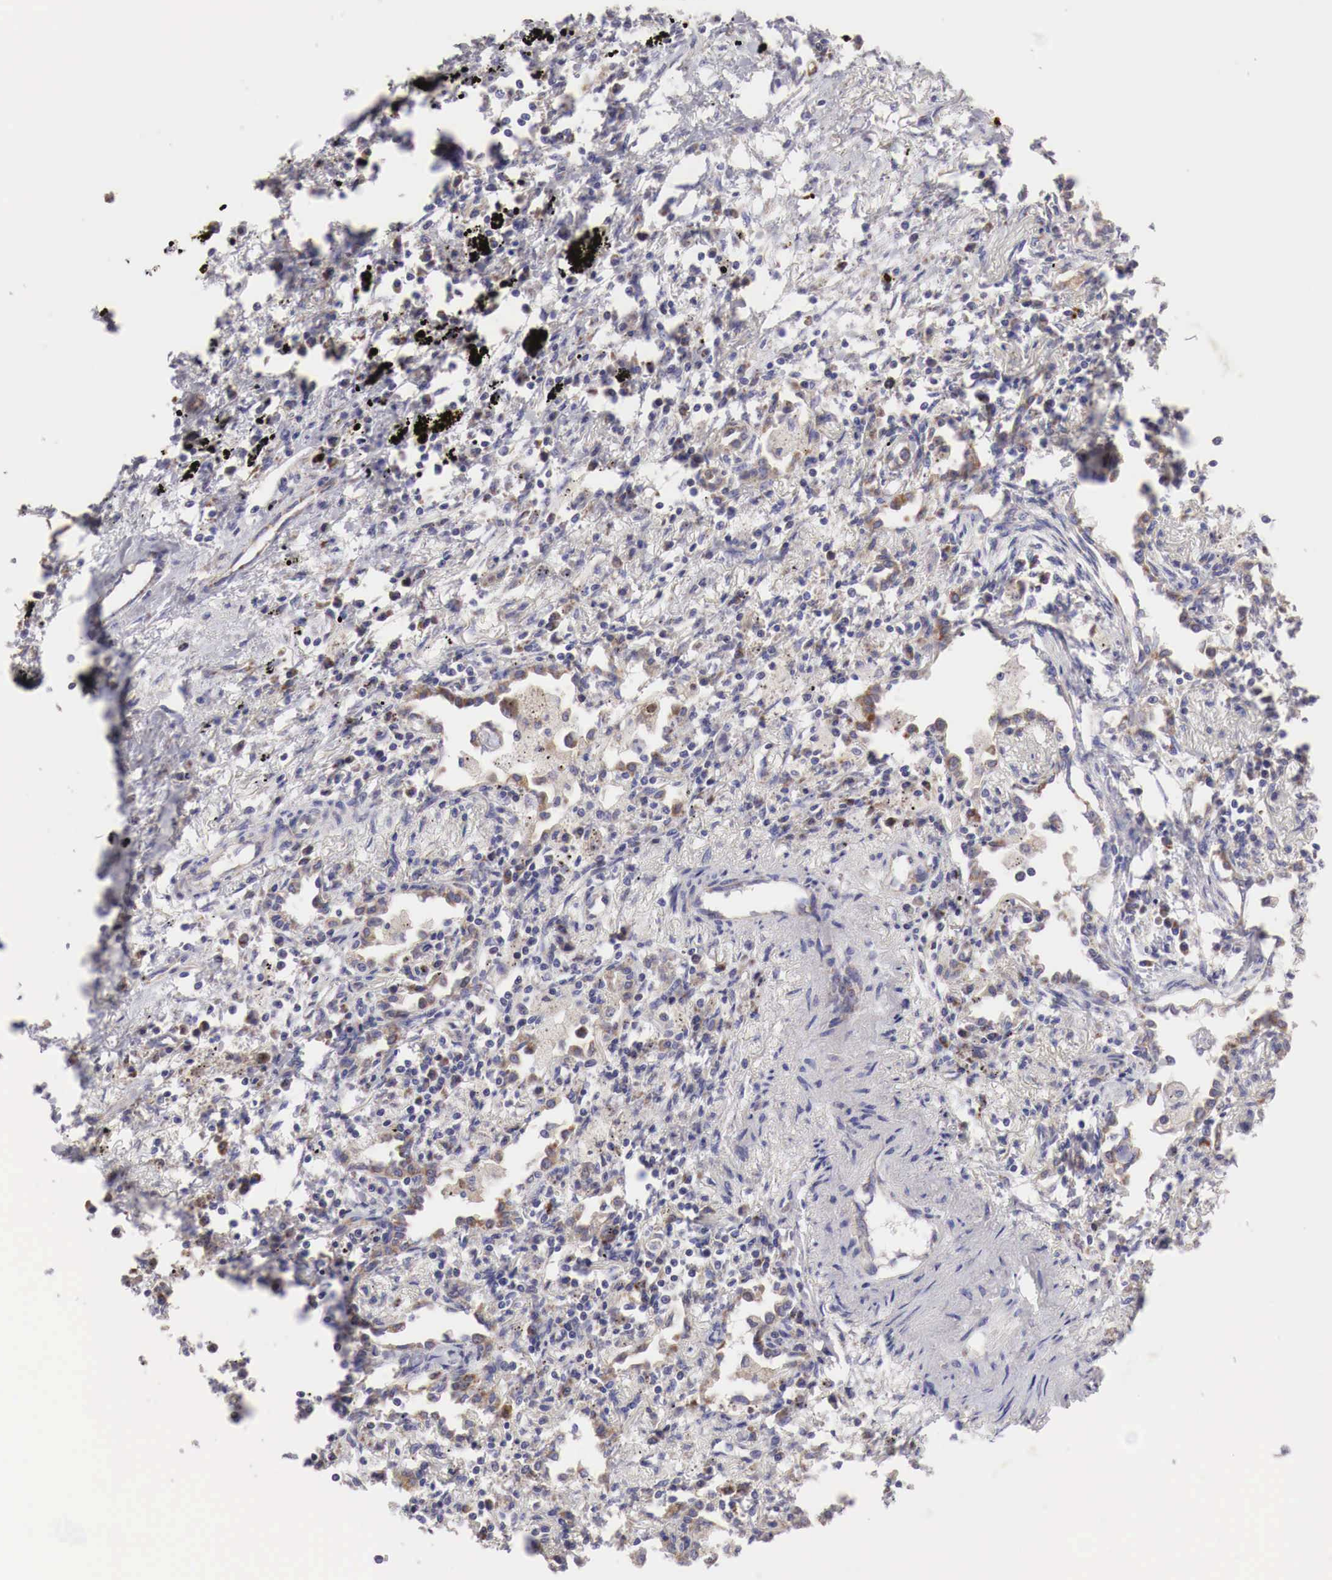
{"staining": {"intensity": "weak", "quantity": ">75%", "location": "cytoplasmic/membranous"}, "tissue": "lung cancer", "cell_type": "Tumor cells", "image_type": "cancer", "snomed": [{"axis": "morphology", "description": "Adenocarcinoma, NOS"}, {"axis": "topography", "description": "Lung"}], "caption": "Immunohistochemical staining of lung cancer (adenocarcinoma) reveals weak cytoplasmic/membranous protein expression in approximately >75% of tumor cells.", "gene": "XPNPEP3", "patient": {"sex": "male", "age": 60}}